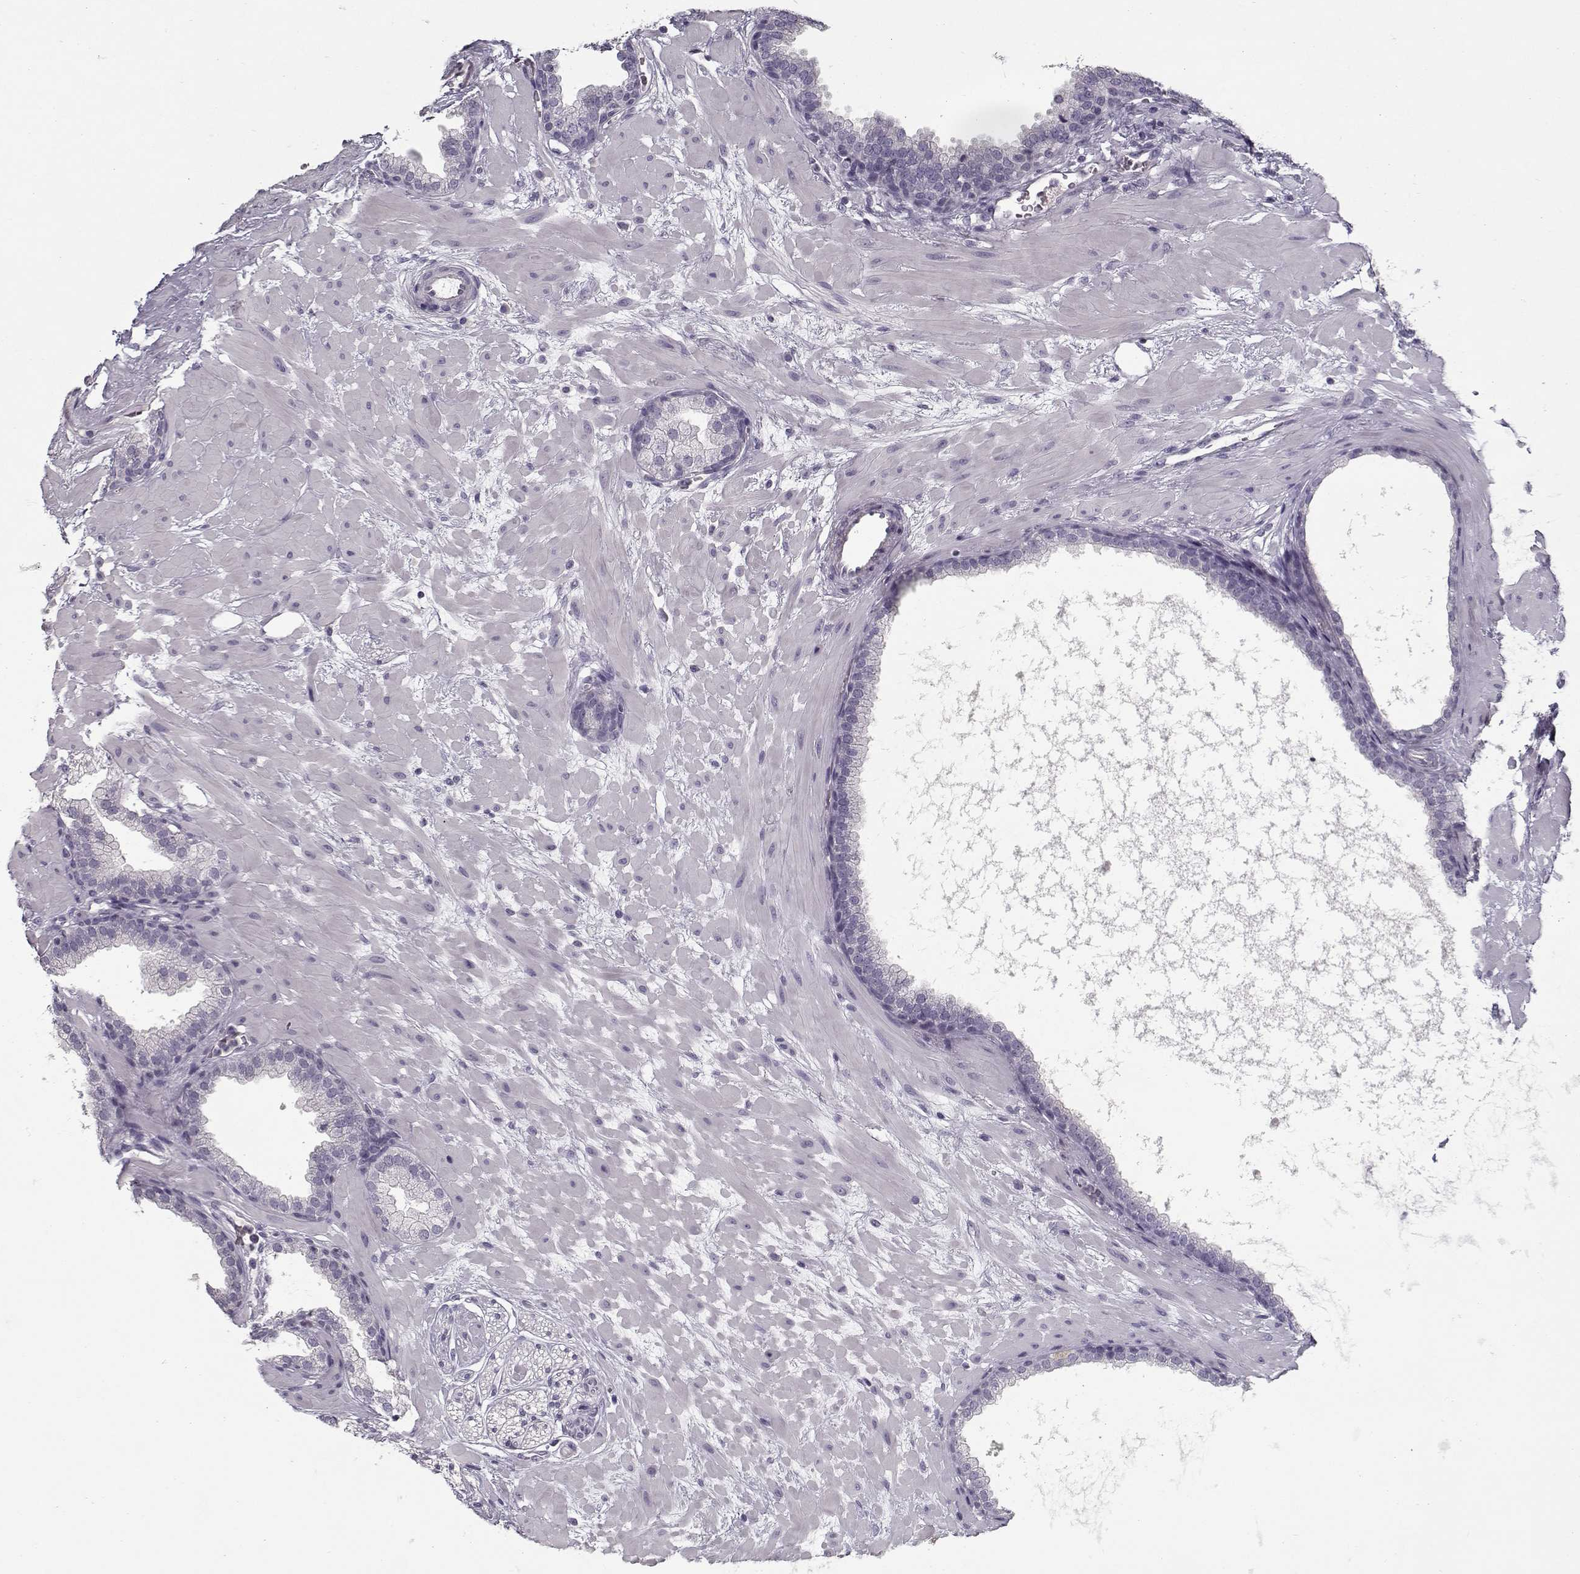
{"staining": {"intensity": "negative", "quantity": "none", "location": "none"}, "tissue": "prostate cancer", "cell_type": "Tumor cells", "image_type": "cancer", "snomed": [{"axis": "morphology", "description": "Adenocarcinoma, Low grade"}, {"axis": "topography", "description": "Prostate"}], "caption": "The photomicrograph exhibits no staining of tumor cells in low-grade adenocarcinoma (prostate).", "gene": "CCDC136", "patient": {"sex": "male", "age": 68}}